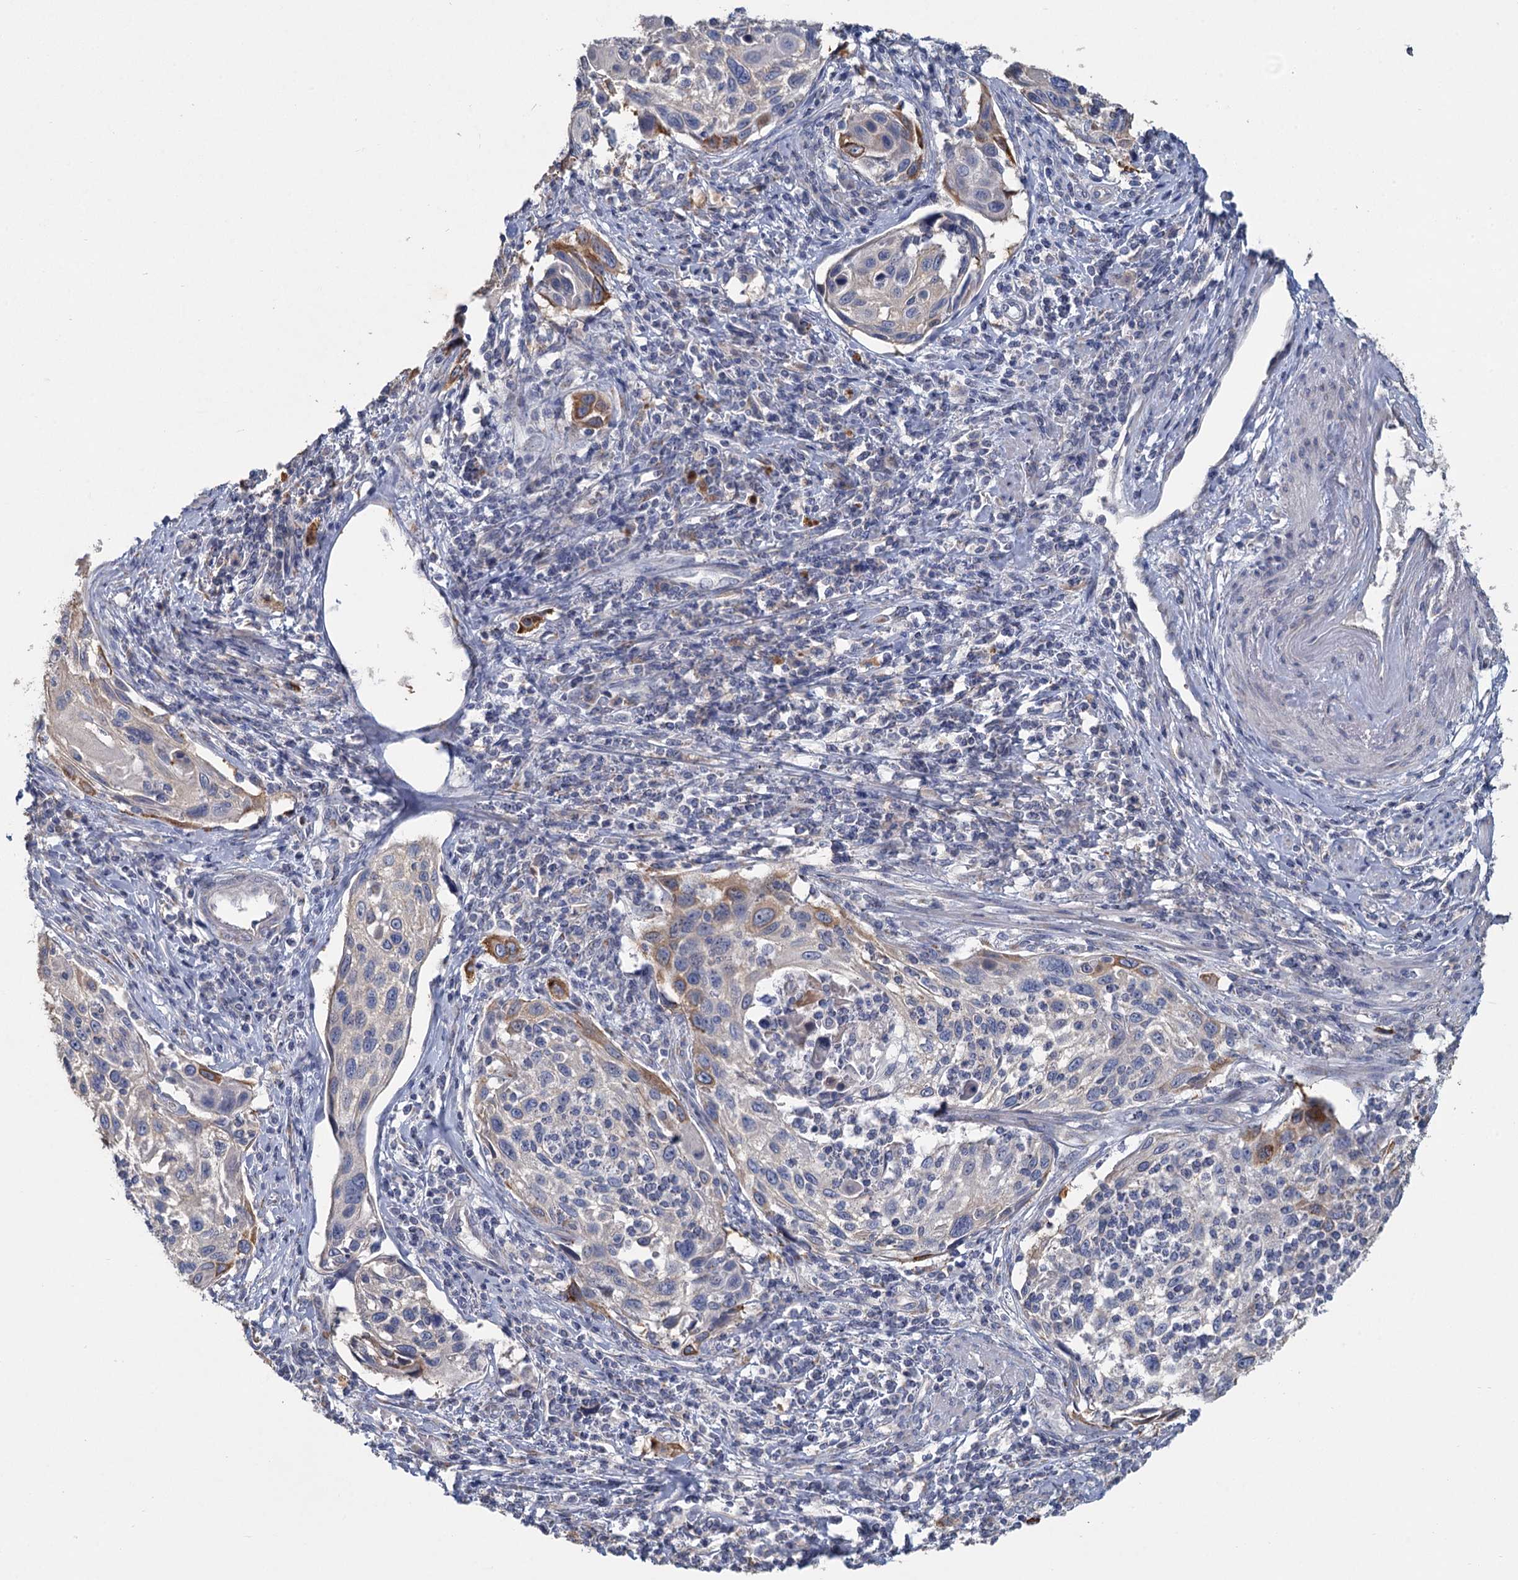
{"staining": {"intensity": "moderate", "quantity": "<25%", "location": "cytoplasmic/membranous"}, "tissue": "cervical cancer", "cell_type": "Tumor cells", "image_type": "cancer", "snomed": [{"axis": "morphology", "description": "Squamous cell carcinoma, NOS"}, {"axis": "topography", "description": "Cervix"}], "caption": "Protein analysis of cervical cancer tissue displays moderate cytoplasmic/membranous staining in approximately <25% of tumor cells.", "gene": "HES2", "patient": {"sex": "female", "age": 70}}